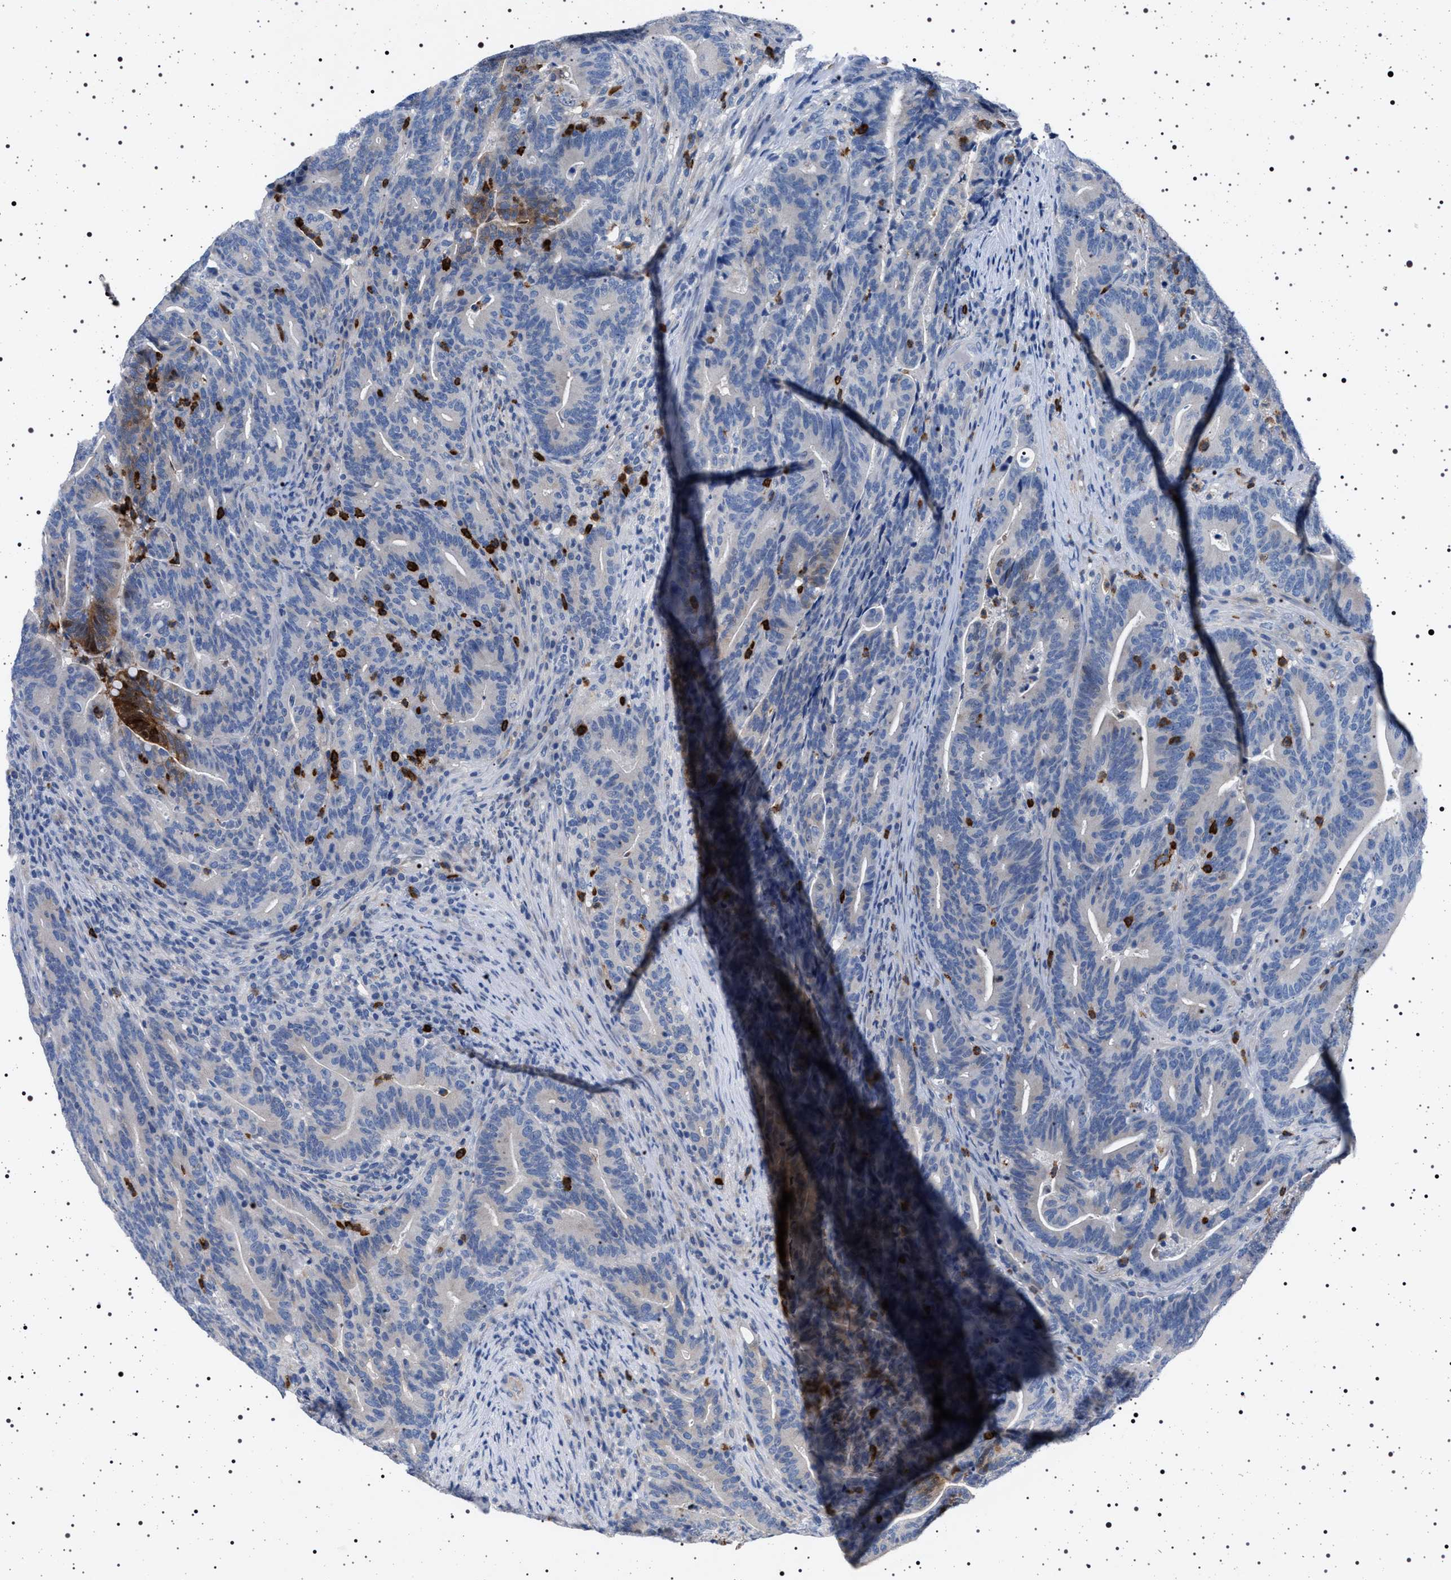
{"staining": {"intensity": "negative", "quantity": "none", "location": "none"}, "tissue": "colorectal cancer", "cell_type": "Tumor cells", "image_type": "cancer", "snomed": [{"axis": "morphology", "description": "Adenocarcinoma, NOS"}, {"axis": "topography", "description": "Colon"}], "caption": "Immunohistochemical staining of colorectal cancer (adenocarcinoma) reveals no significant expression in tumor cells. The staining was performed using DAB to visualize the protein expression in brown, while the nuclei were stained in blue with hematoxylin (Magnification: 20x).", "gene": "NAT9", "patient": {"sex": "female", "age": 66}}